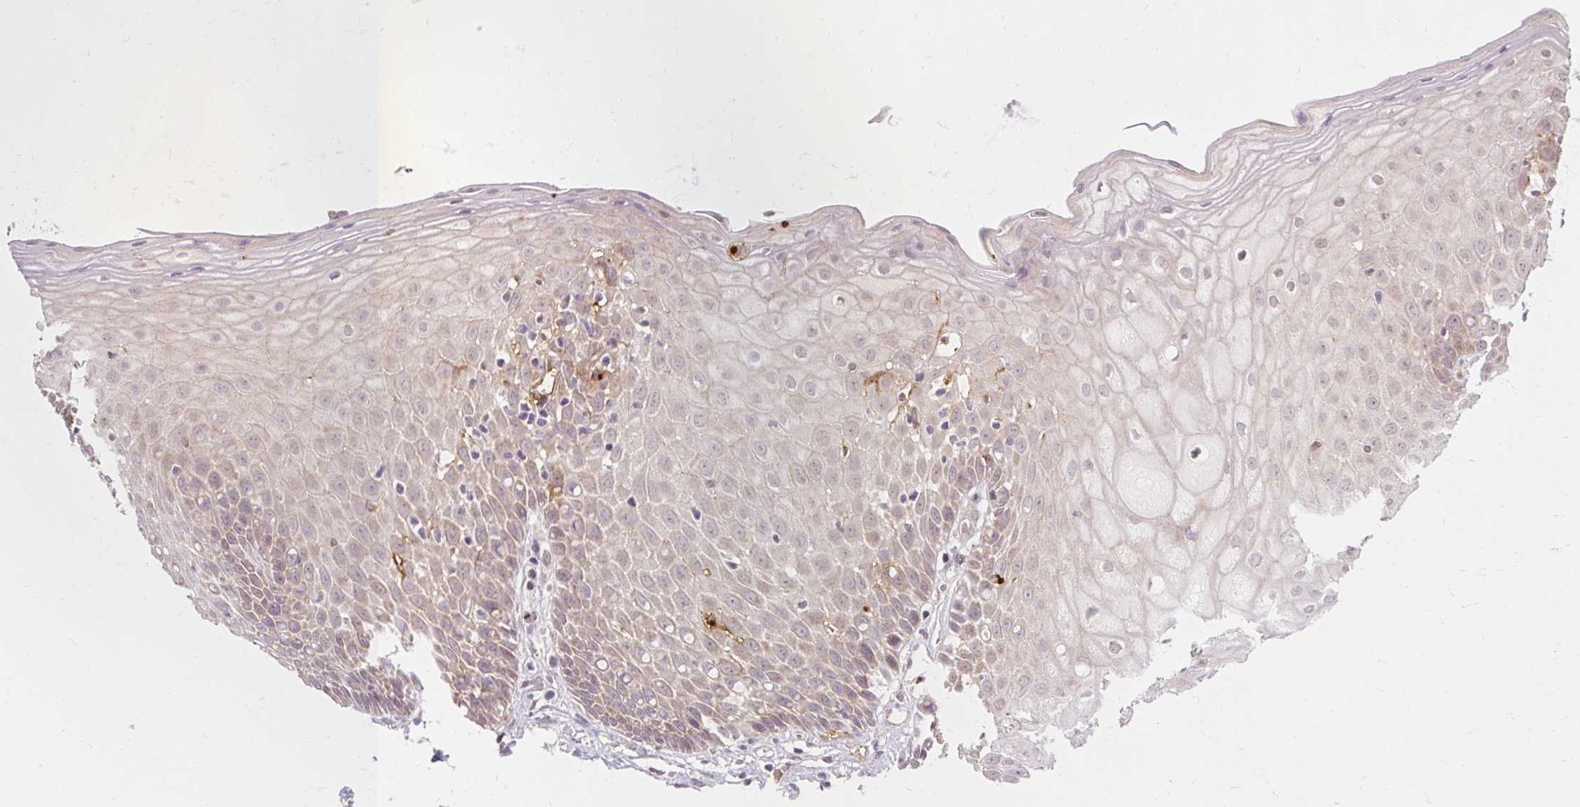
{"staining": {"intensity": "weak", "quantity": "<25%", "location": "cytoplasmic/membranous"}, "tissue": "cervix", "cell_type": "Glandular cells", "image_type": "normal", "snomed": [{"axis": "morphology", "description": "Normal tissue, NOS"}, {"axis": "topography", "description": "Cervix"}], "caption": "Histopathology image shows no significant protein staining in glandular cells of normal cervix. (DAB immunohistochemistry with hematoxylin counter stain).", "gene": "GEMIN2", "patient": {"sex": "female", "age": 36}}